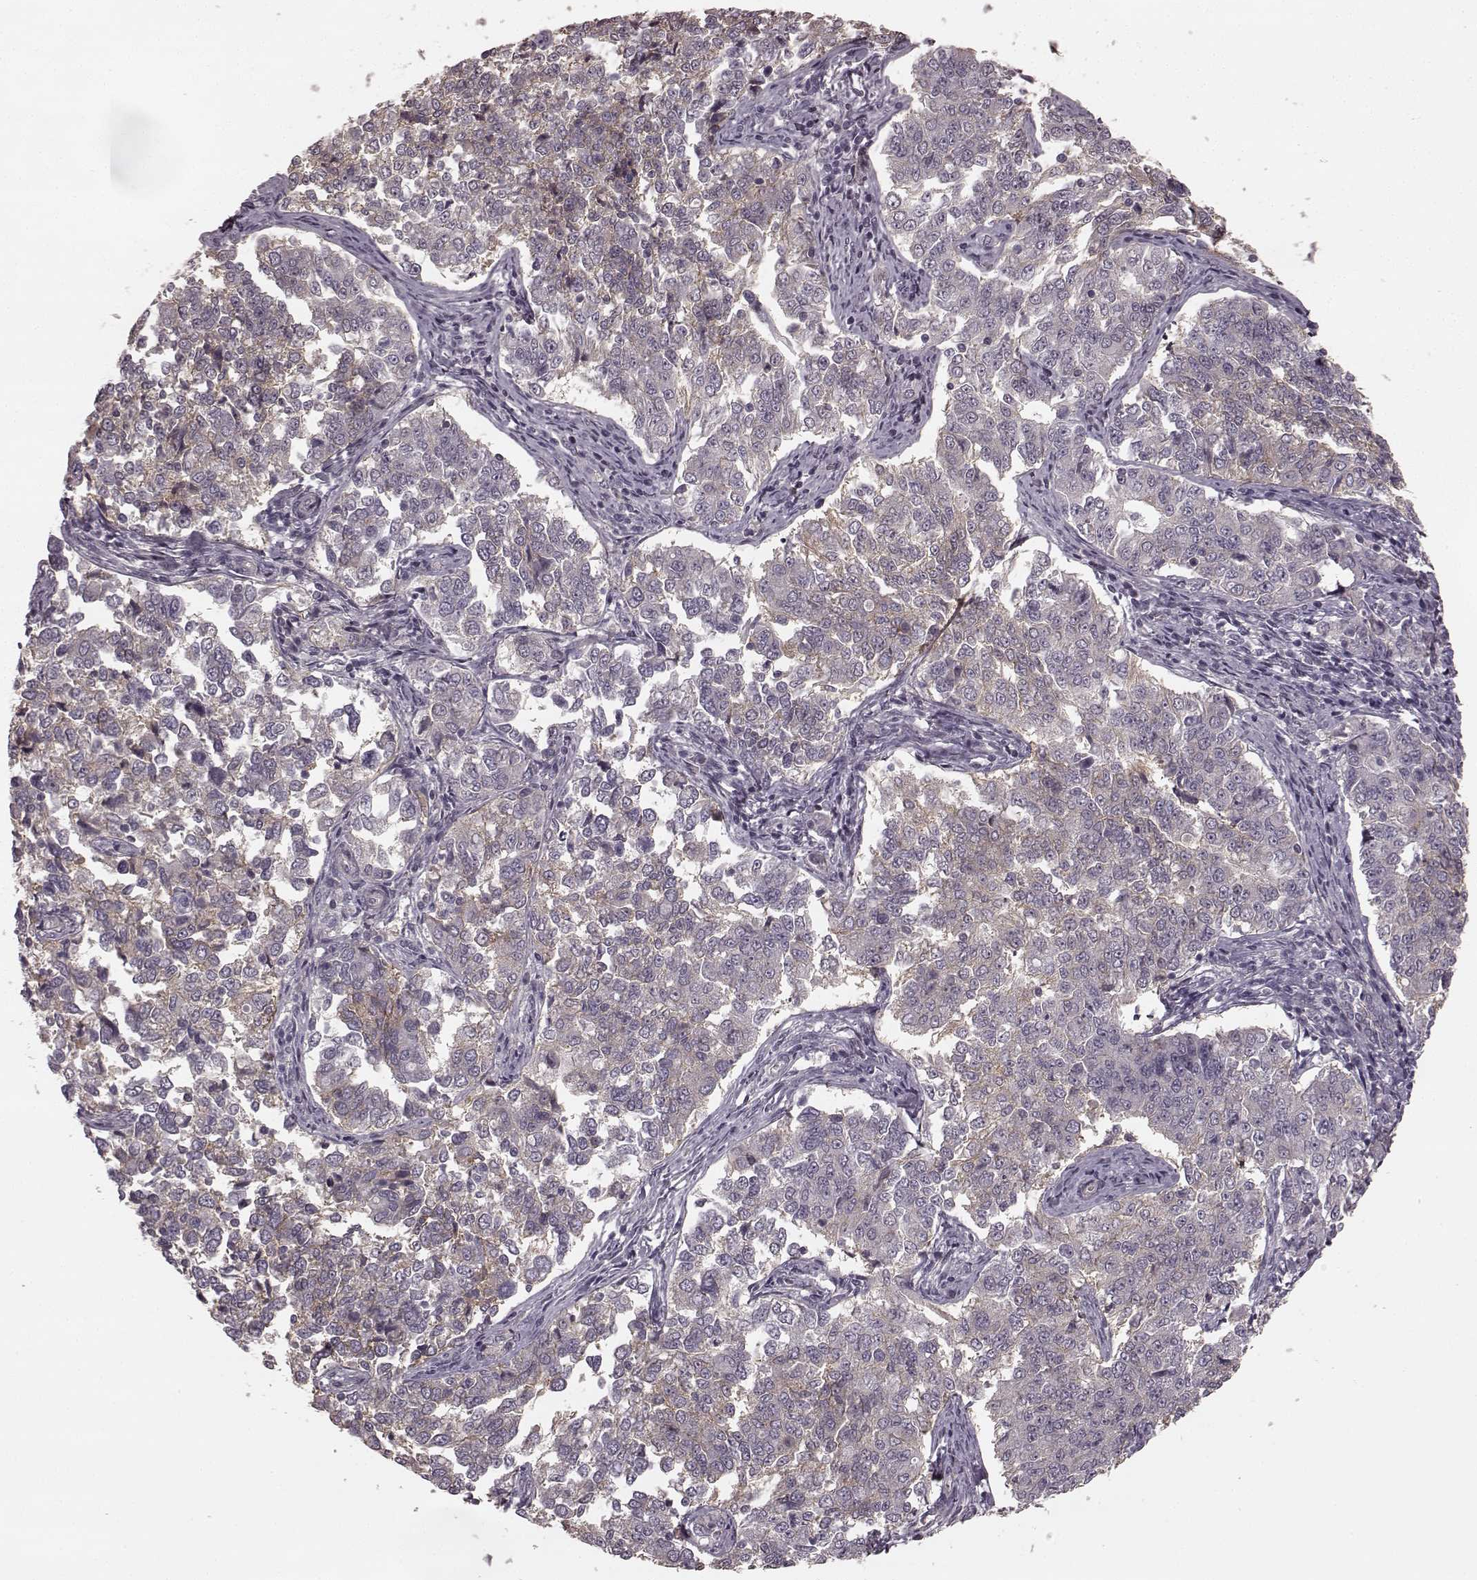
{"staining": {"intensity": "weak", "quantity": "<25%", "location": "cytoplasmic/membranous"}, "tissue": "endometrial cancer", "cell_type": "Tumor cells", "image_type": "cancer", "snomed": [{"axis": "morphology", "description": "Adenocarcinoma, NOS"}, {"axis": "topography", "description": "Endometrium"}], "caption": "The immunohistochemistry (IHC) image has no significant staining in tumor cells of endometrial cancer tissue. Nuclei are stained in blue.", "gene": "PRKCE", "patient": {"sex": "female", "age": 43}}